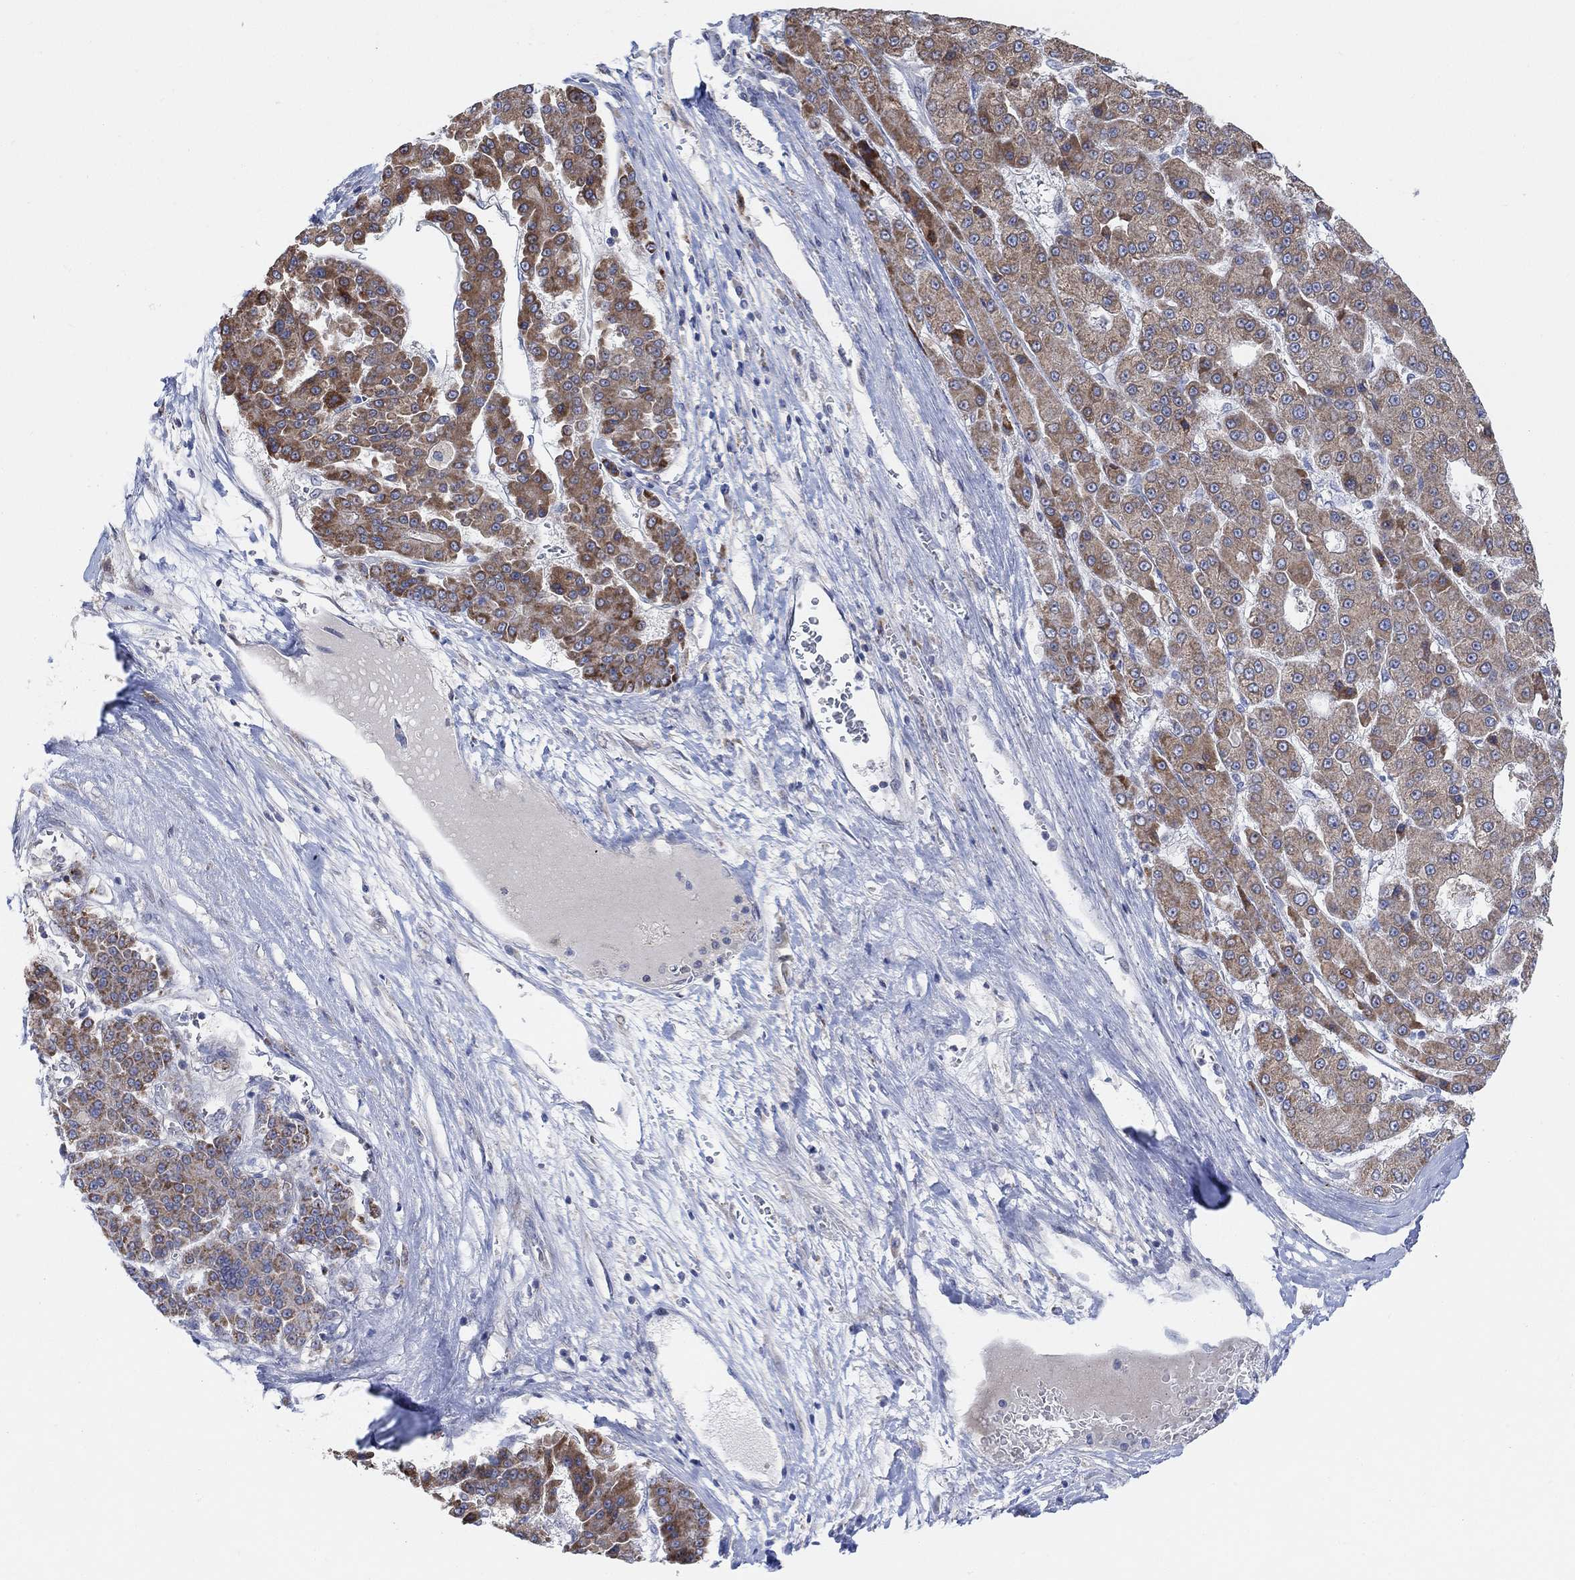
{"staining": {"intensity": "moderate", "quantity": ">75%", "location": "cytoplasmic/membranous"}, "tissue": "liver cancer", "cell_type": "Tumor cells", "image_type": "cancer", "snomed": [{"axis": "morphology", "description": "Carcinoma, Hepatocellular, NOS"}, {"axis": "topography", "description": "Liver"}], "caption": "Protein expression analysis of human liver cancer (hepatocellular carcinoma) reveals moderate cytoplasmic/membranous positivity in about >75% of tumor cells.", "gene": "CNTF", "patient": {"sex": "male", "age": 70}}